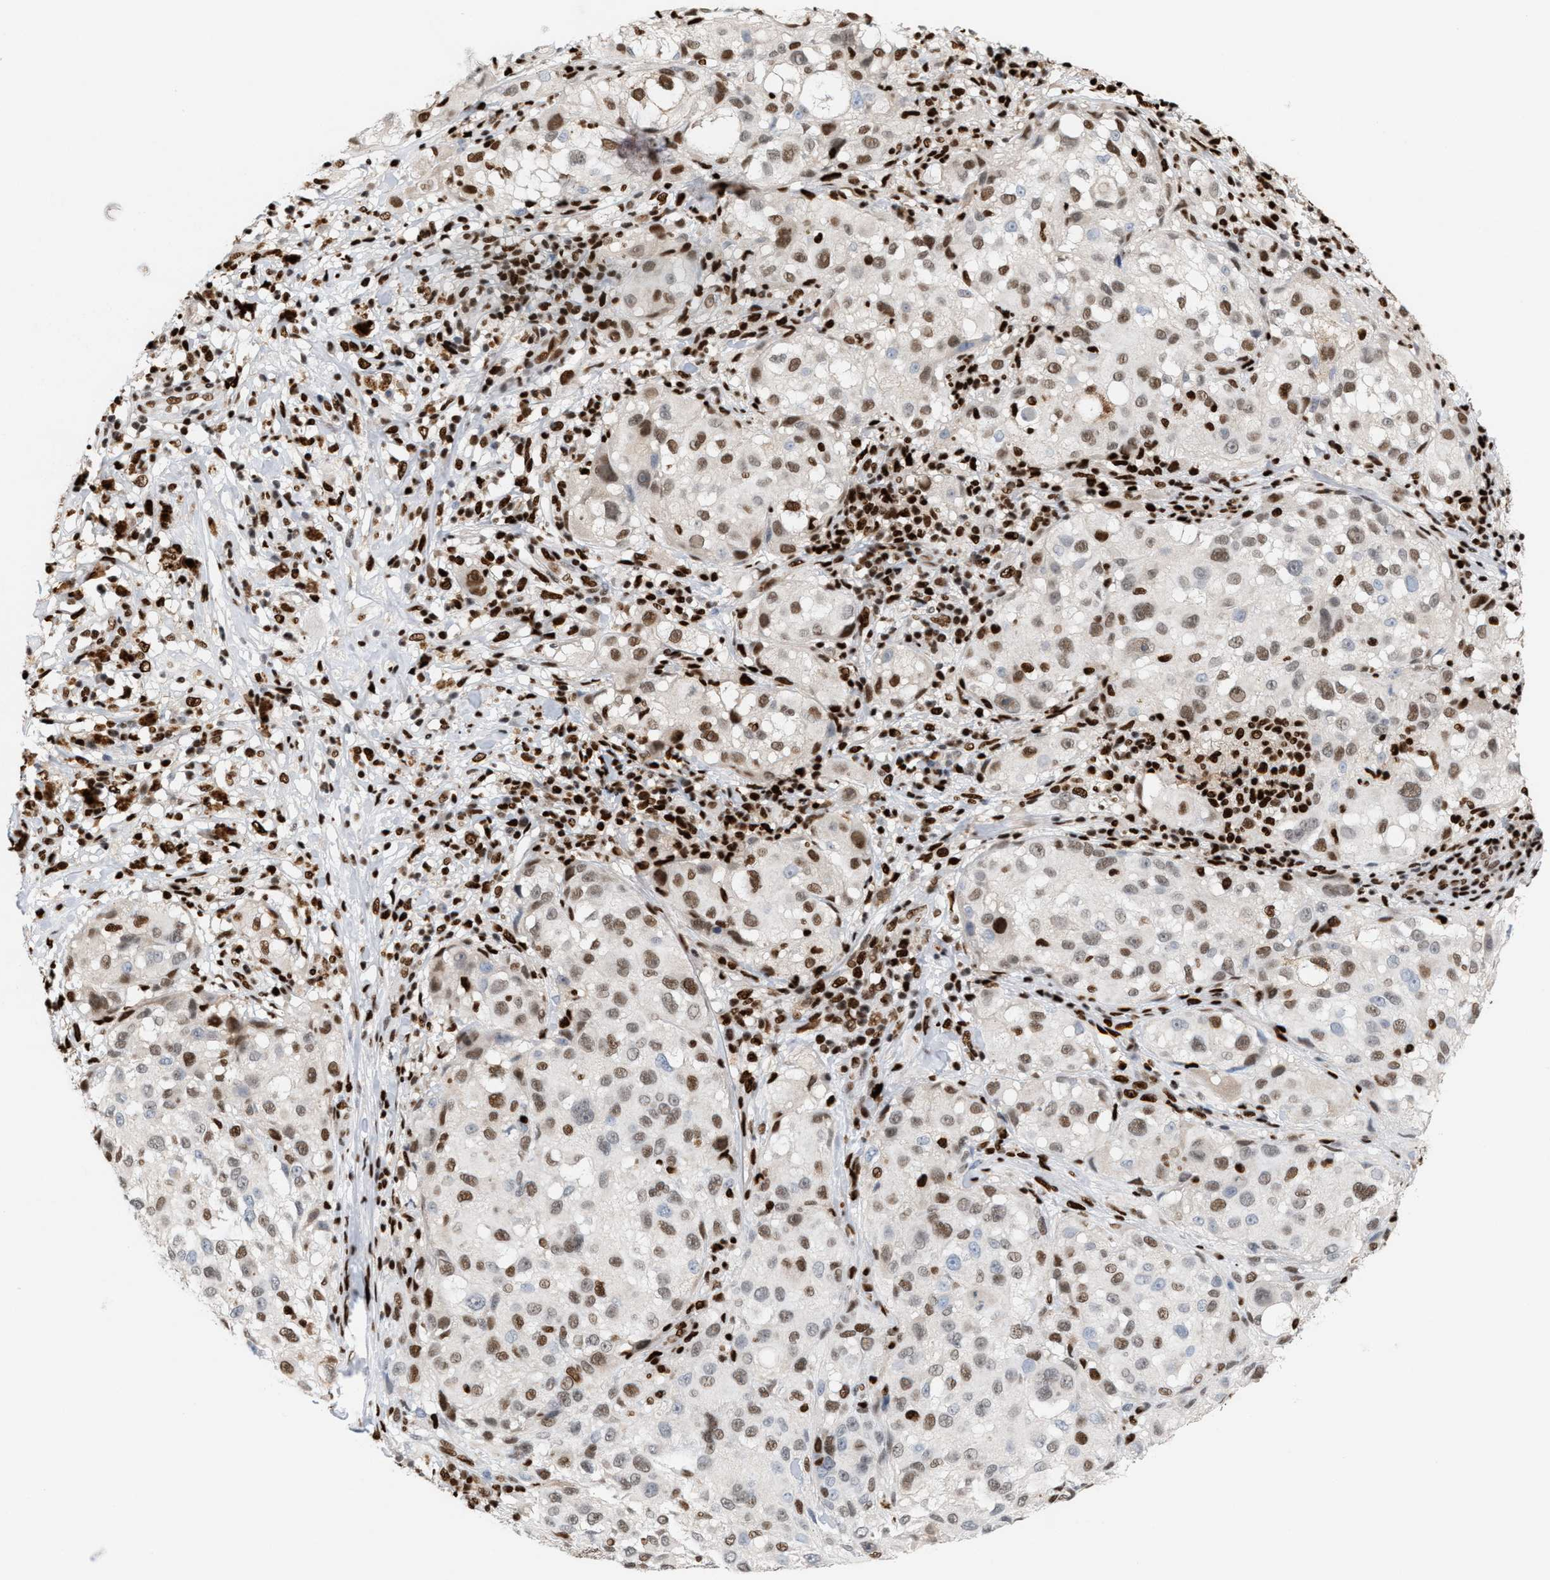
{"staining": {"intensity": "moderate", "quantity": ">75%", "location": "nuclear"}, "tissue": "melanoma", "cell_type": "Tumor cells", "image_type": "cancer", "snomed": [{"axis": "morphology", "description": "Necrosis, NOS"}, {"axis": "morphology", "description": "Malignant melanoma, NOS"}, {"axis": "topography", "description": "Skin"}], "caption": "Immunohistochemical staining of human melanoma exhibits medium levels of moderate nuclear staining in about >75% of tumor cells.", "gene": "RNASEK-C17orf49", "patient": {"sex": "female", "age": 87}}